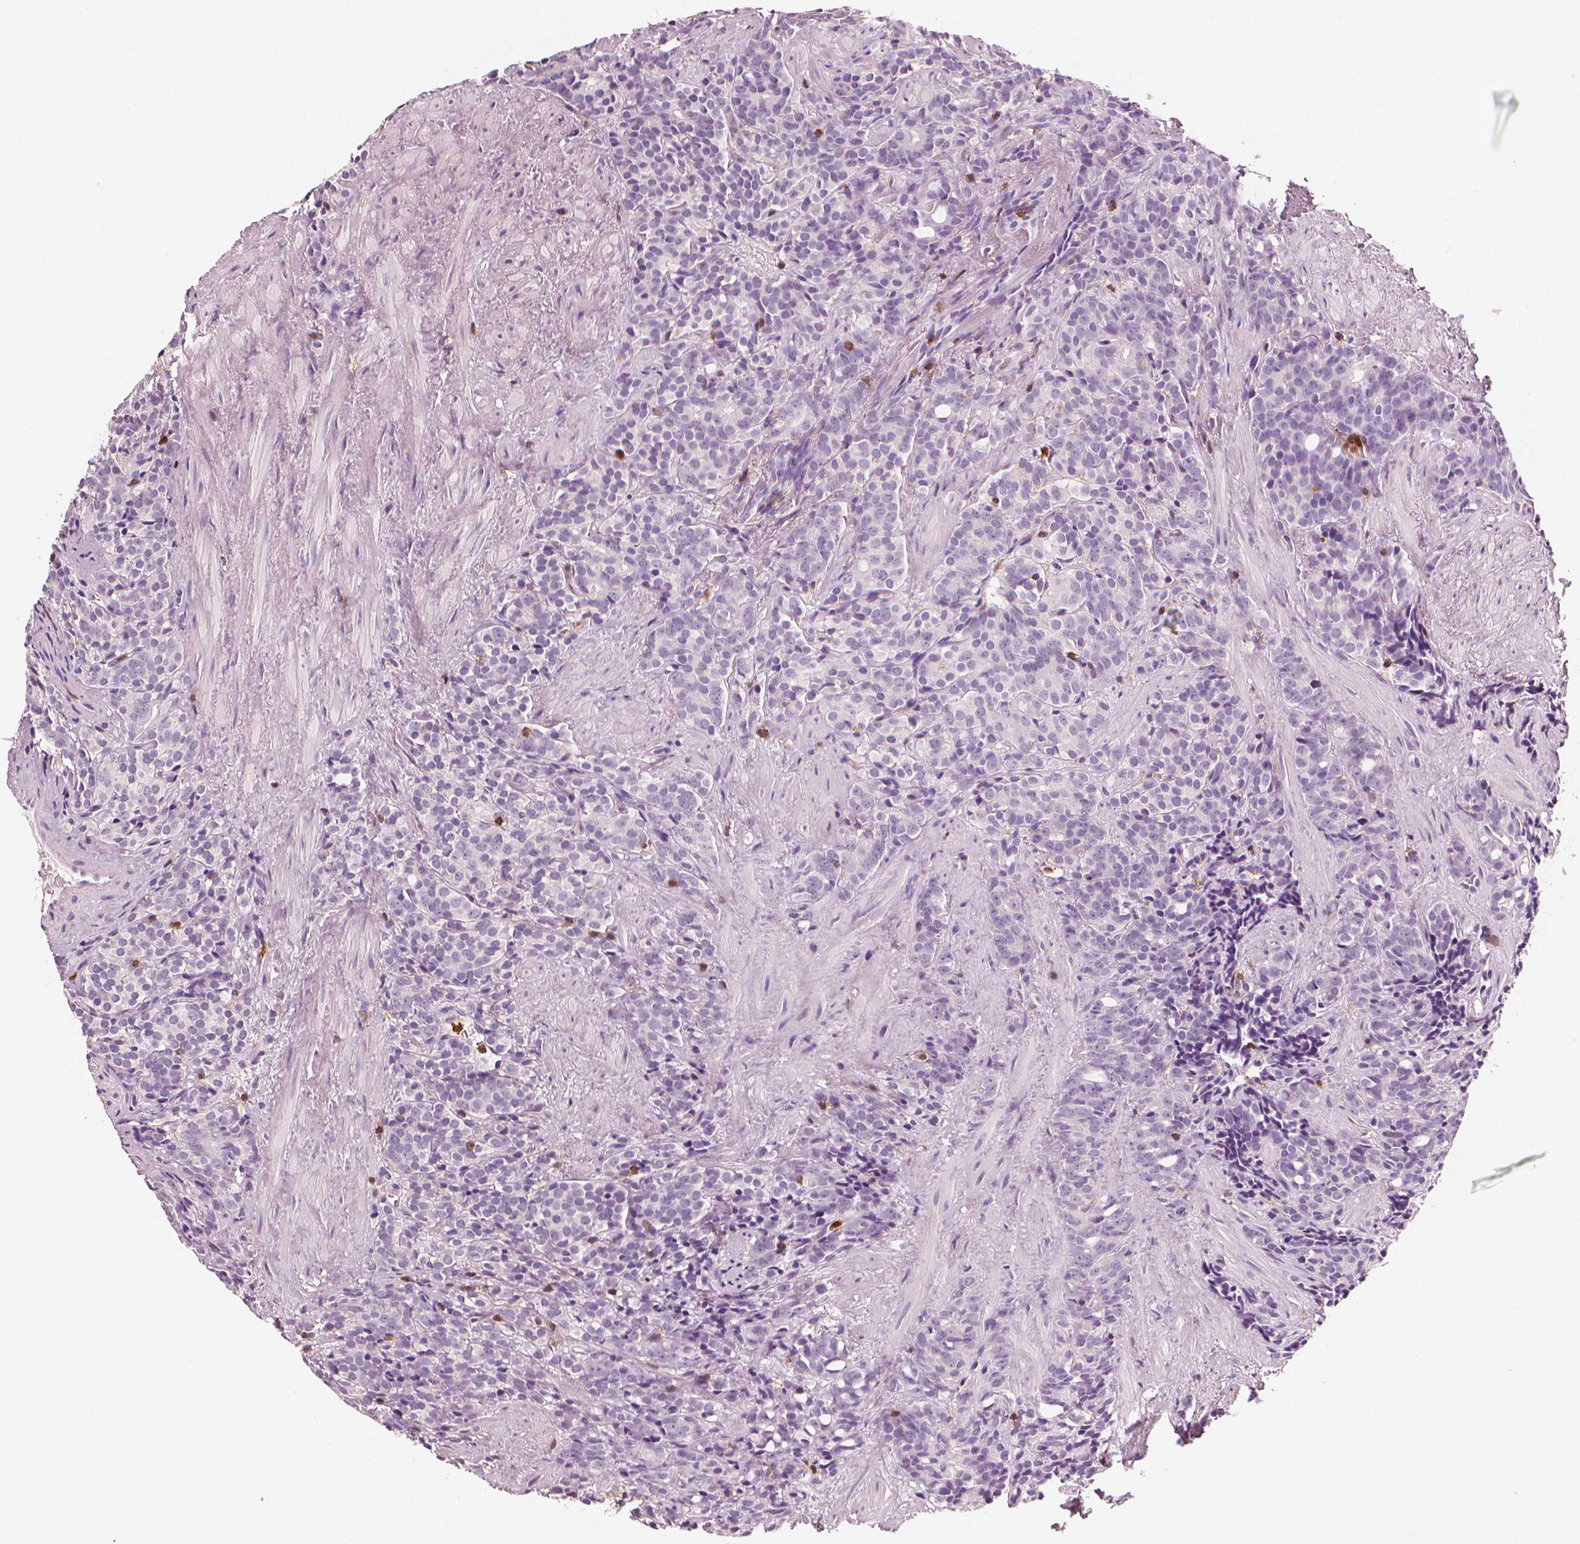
{"staining": {"intensity": "negative", "quantity": "none", "location": "none"}, "tissue": "prostate cancer", "cell_type": "Tumor cells", "image_type": "cancer", "snomed": [{"axis": "morphology", "description": "Adenocarcinoma, High grade"}, {"axis": "topography", "description": "Prostate"}], "caption": "High-grade adenocarcinoma (prostate) stained for a protein using IHC exhibits no expression tumor cells.", "gene": "PTPRC", "patient": {"sex": "male", "age": 84}}